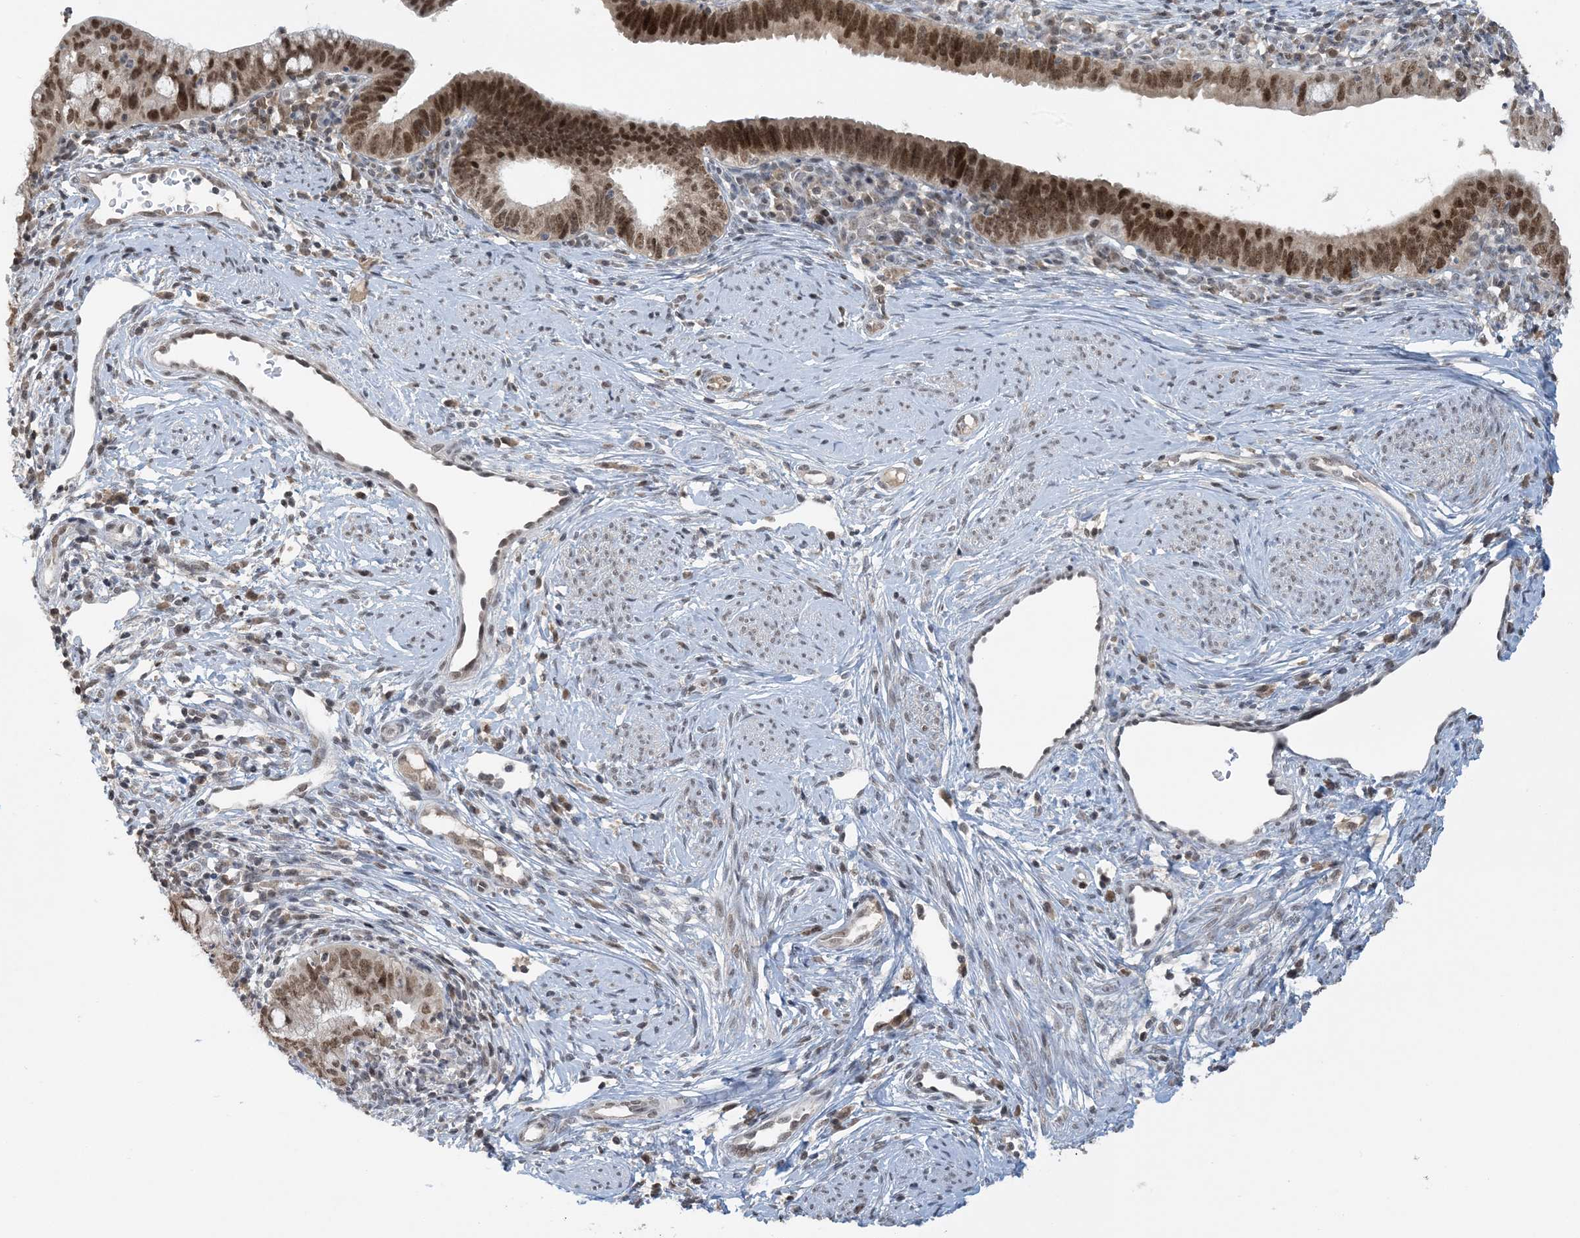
{"staining": {"intensity": "strong", "quantity": ">75%", "location": "nuclear"}, "tissue": "cervical cancer", "cell_type": "Tumor cells", "image_type": "cancer", "snomed": [{"axis": "morphology", "description": "Adenocarcinoma, NOS"}, {"axis": "topography", "description": "Cervix"}], "caption": "Human cervical adenocarcinoma stained with a brown dye demonstrates strong nuclear positive staining in approximately >75% of tumor cells.", "gene": "ACYP2", "patient": {"sex": "female", "age": 36}}